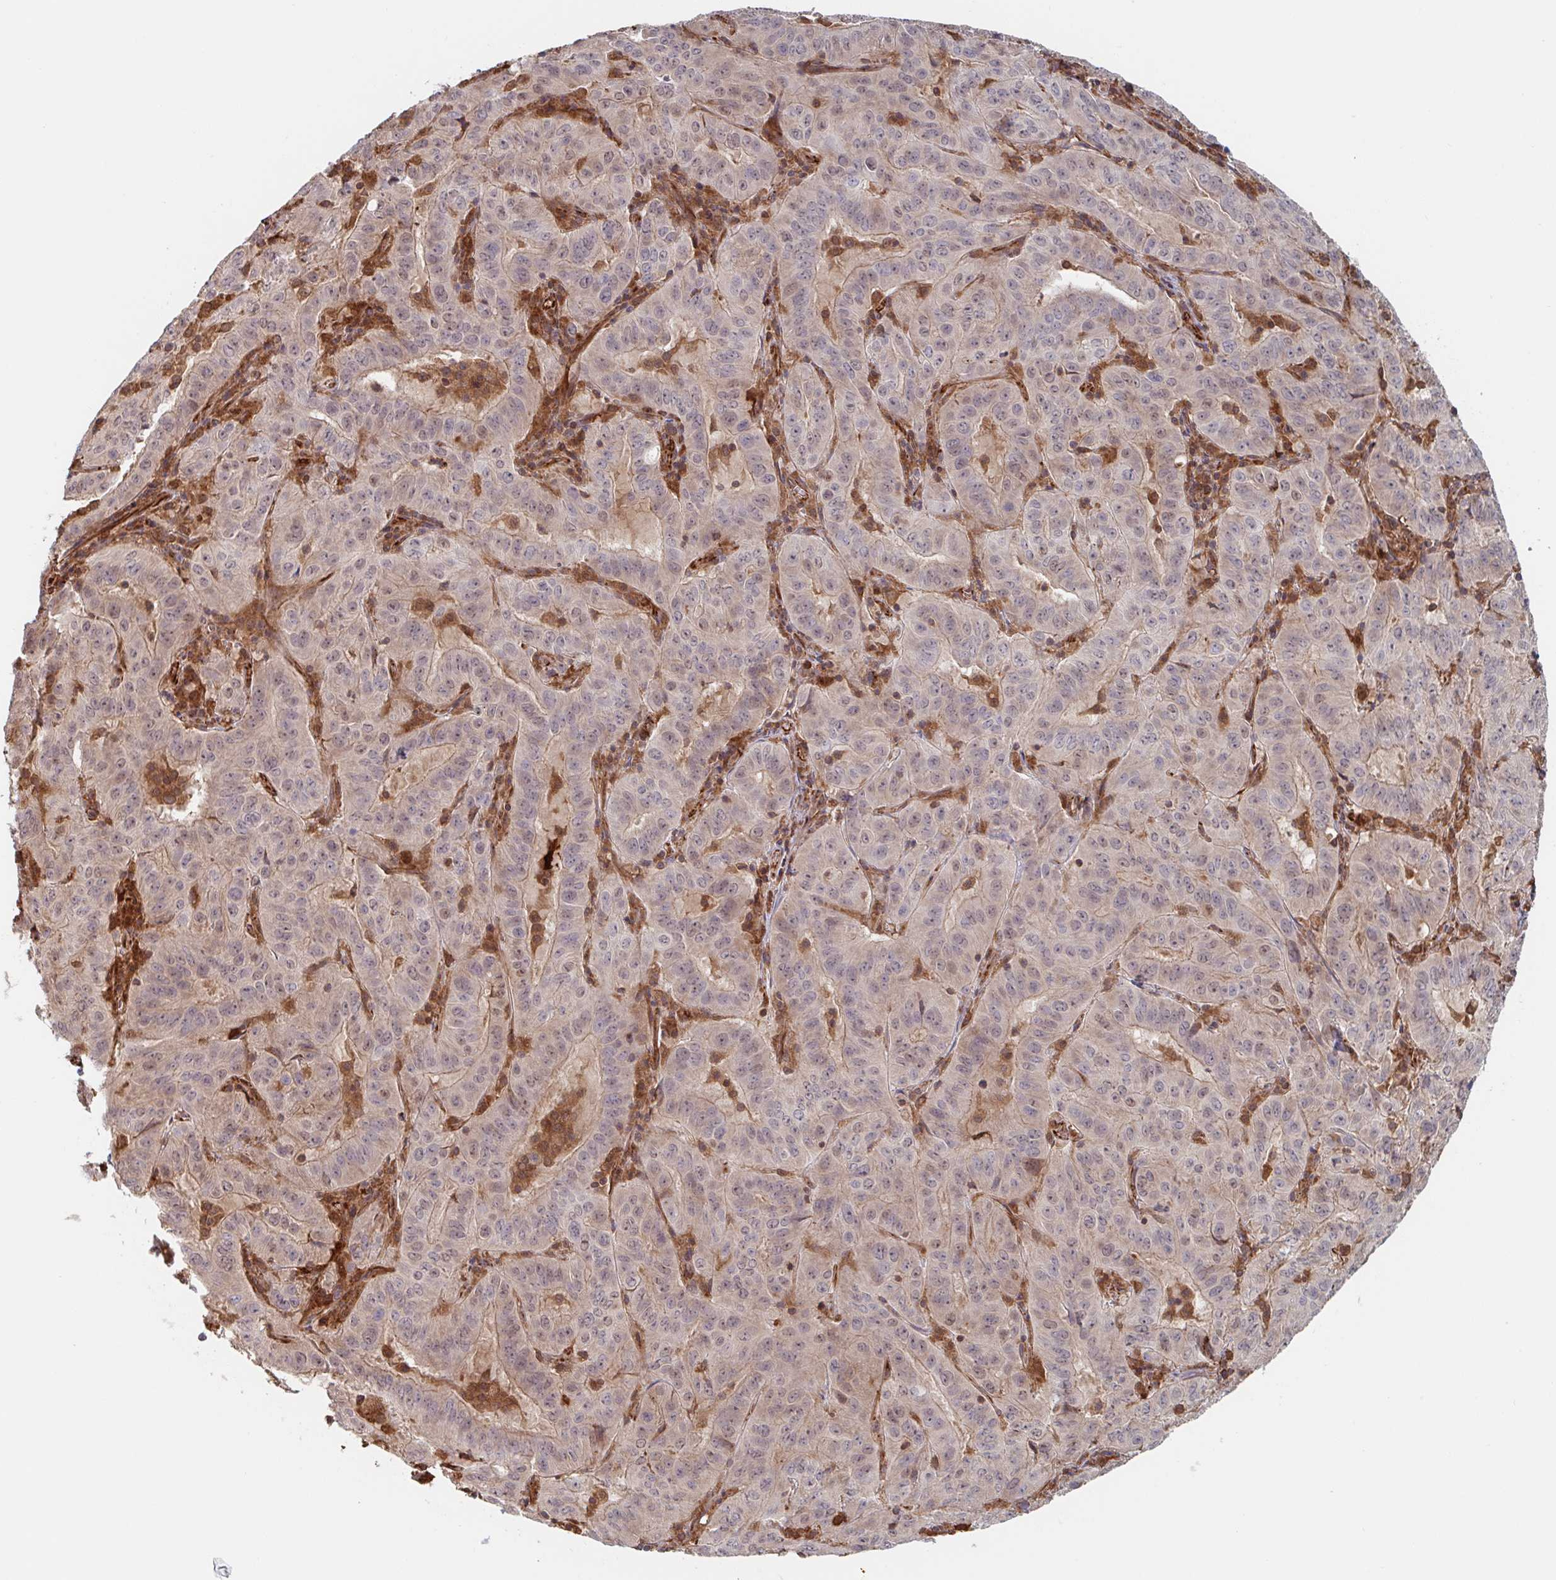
{"staining": {"intensity": "weak", "quantity": "<25%", "location": "nuclear"}, "tissue": "pancreatic cancer", "cell_type": "Tumor cells", "image_type": "cancer", "snomed": [{"axis": "morphology", "description": "Adenocarcinoma, NOS"}, {"axis": "topography", "description": "Pancreas"}], "caption": "There is no significant staining in tumor cells of pancreatic cancer (adenocarcinoma). The staining is performed using DAB brown chromogen with nuclei counter-stained in using hematoxylin.", "gene": "NUB1", "patient": {"sex": "male", "age": 63}}